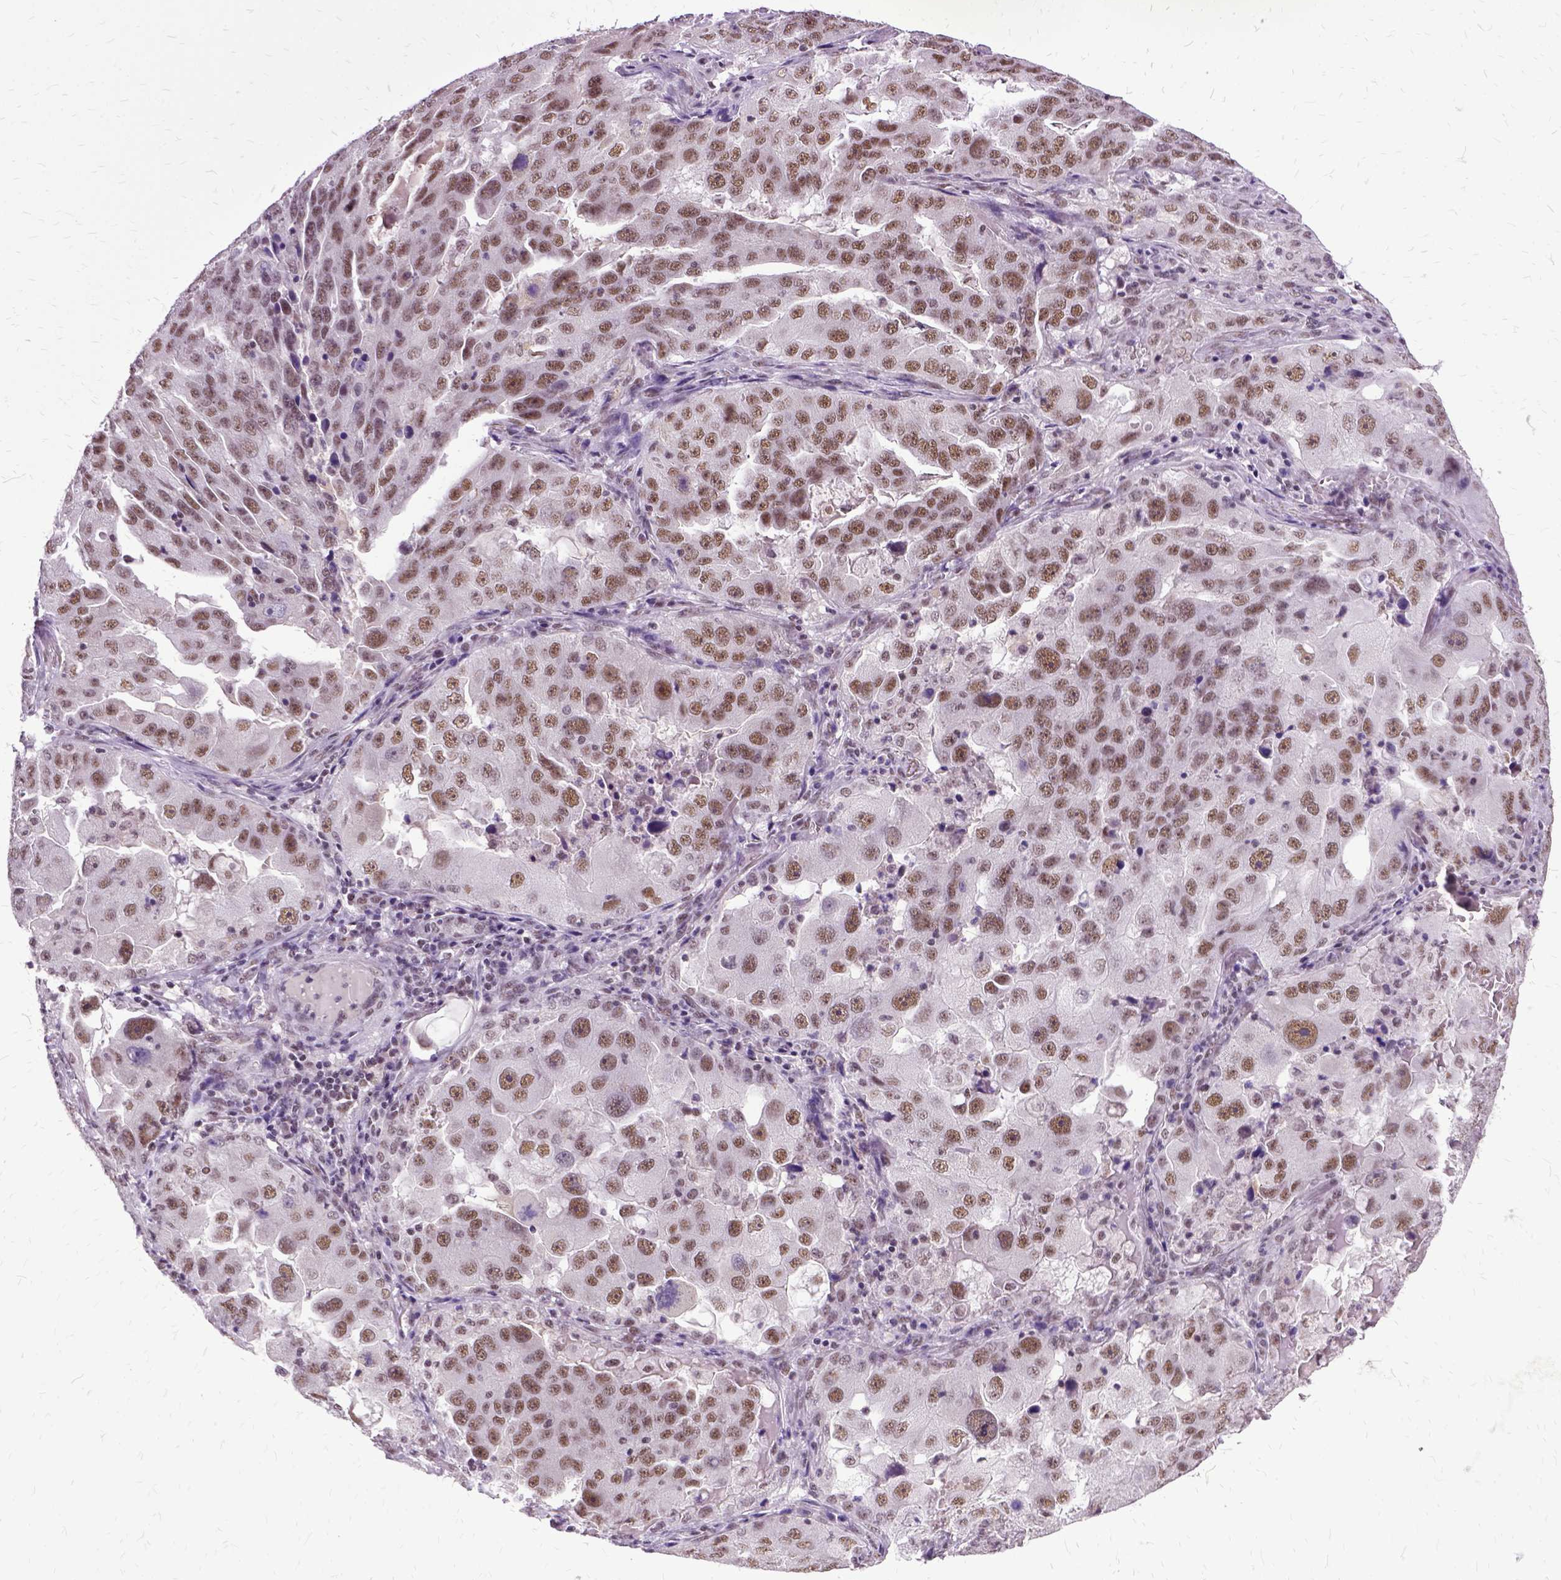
{"staining": {"intensity": "moderate", "quantity": ">75%", "location": "nuclear"}, "tissue": "lung cancer", "cell_type": "Tumor cells", "image_type": "cancer", "snomed": [{"axis": "morphology", "description": "Adenocarcinoma, NOS"}, {"axis": "topography", "description": "Lung"}], "caption": "Lung cancer (adenocarcinoma) stained with DAB IHC reveals medium levels of moderate nuclear staining in about >75% of tumor cells.", "gene": "SETD1A", "patient": {"sex": "female", "age": 61}}